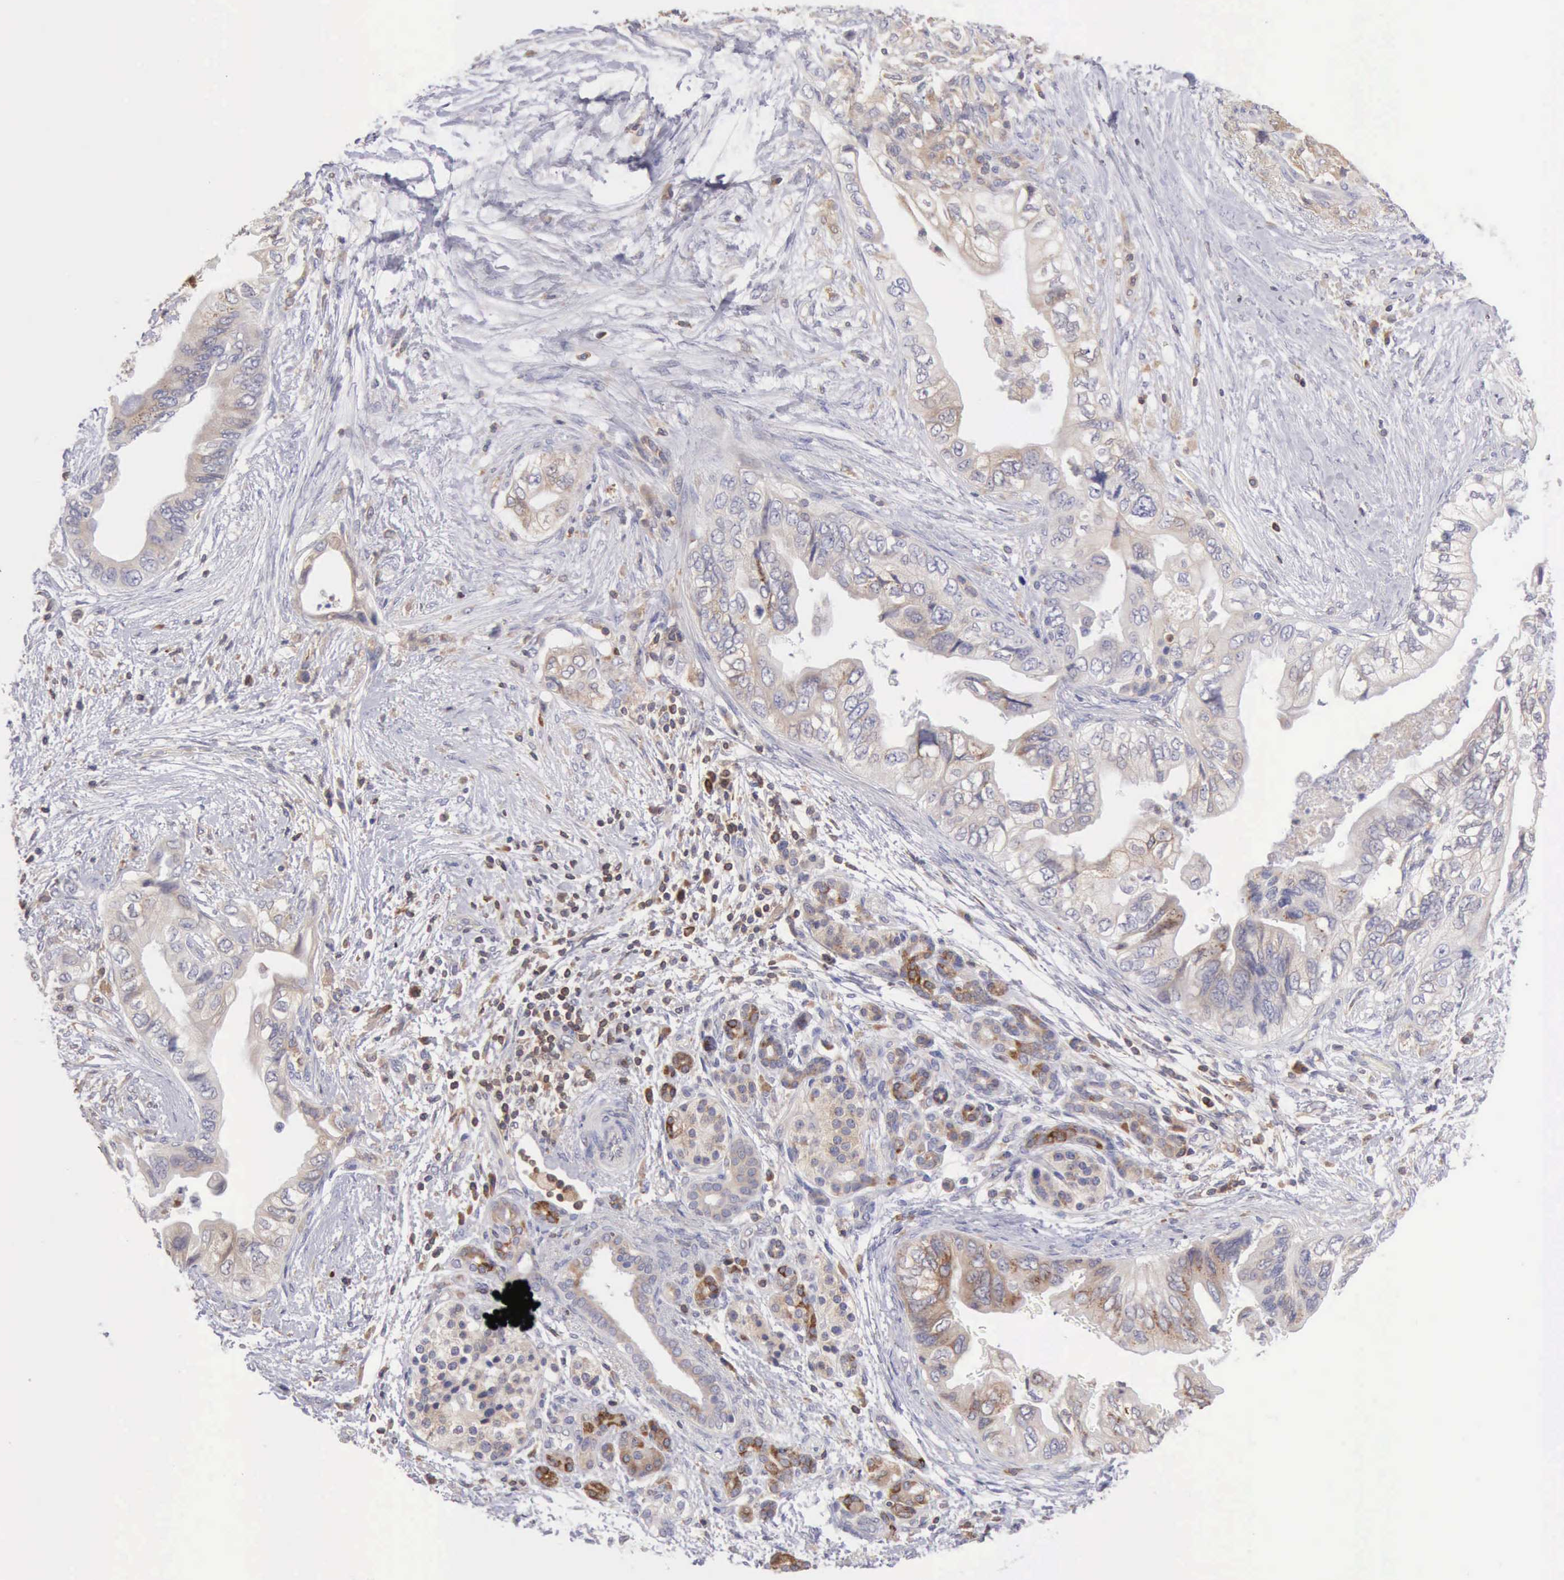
{"staining": {"intensity": "weak", "quantity": "25%-75%", "location": "cytoplasmic/membranous"}, "tissue": "pancreatic cancer", "cell_type": "Tumor cells", "image_type": "cancer", "snomed": [{"axis": "morphology", "description": "Adenocarcinoma, NOS"}, {"axis": "topography", "description": "Pancreas"}], "caption": "Immunohistochemistry staining of pancreatic adenocarcinoma, which displays low levels of weak cytoplasmic/membranous staining in approximately 25%-75% of tumor cells indicating weak cytoplasmic/membranous protein expression. The staining was performed using DAB (brown) for protein detection and nuclei were counterstained in hematoxylin (blue).", "gene": "SASH3", "patient": {"sex": "female", "age": 66}}